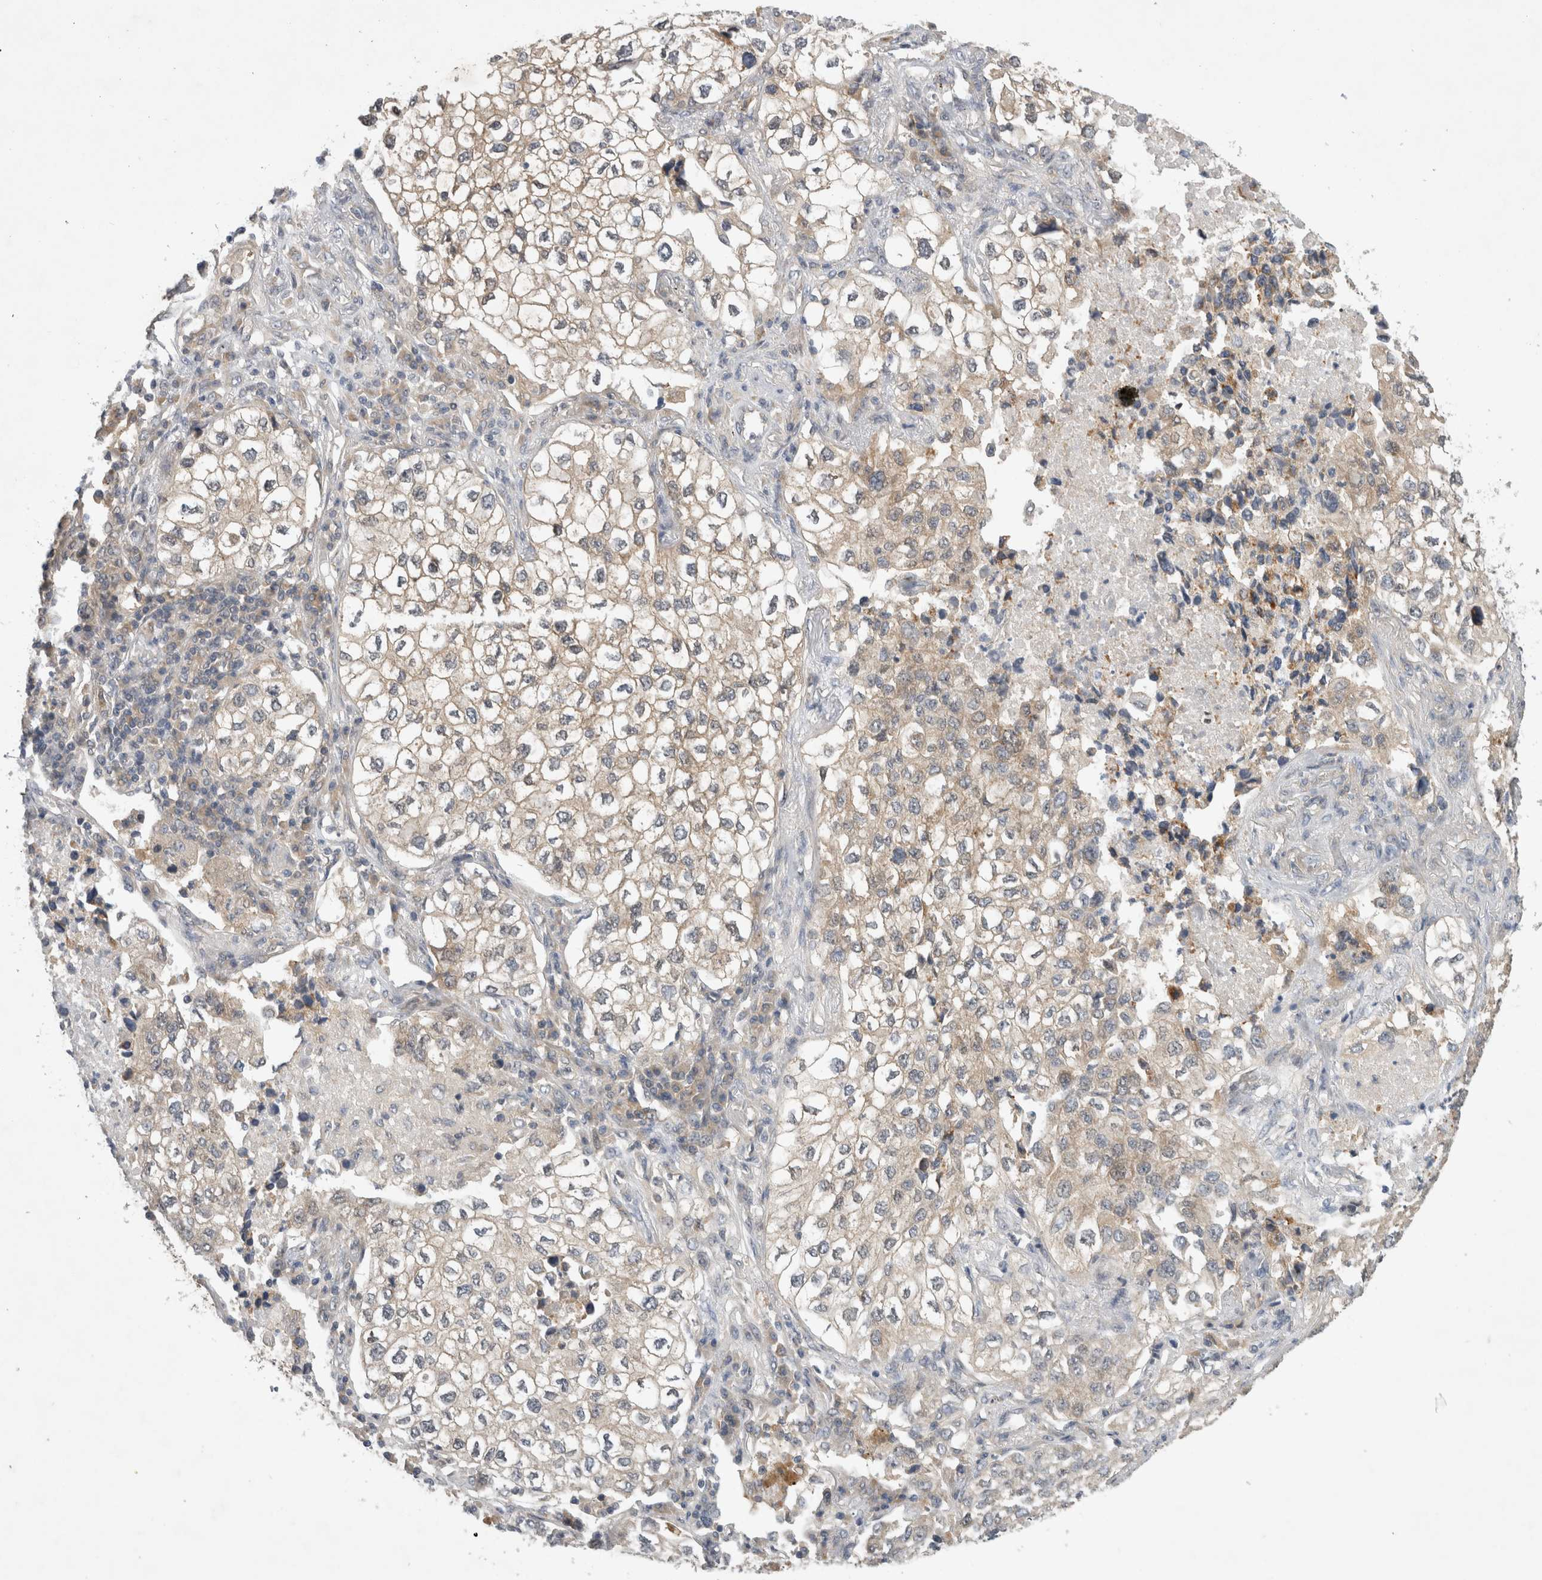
{"staining": {"intensity": "weak", "quantity": ">75%", "location": "cytoplasmic/membranous"}, "tissue": "lung cancer", "cell_type": "Tumor cells", "image_type": "cancer", "snomed": [{"axis": "morphology", "description": "Adenocarcinoma, NOS"}, {"axis": "topography", "description": "Lung"}], "caption": "Protein staining by IHC shows weak cytoplasmic/membranous expression in approximately >75% of tumor cells in adenocarcinoma (lung).", "gene": "AASDHPPT", "patient": {"sex": "male", "age": 63}}